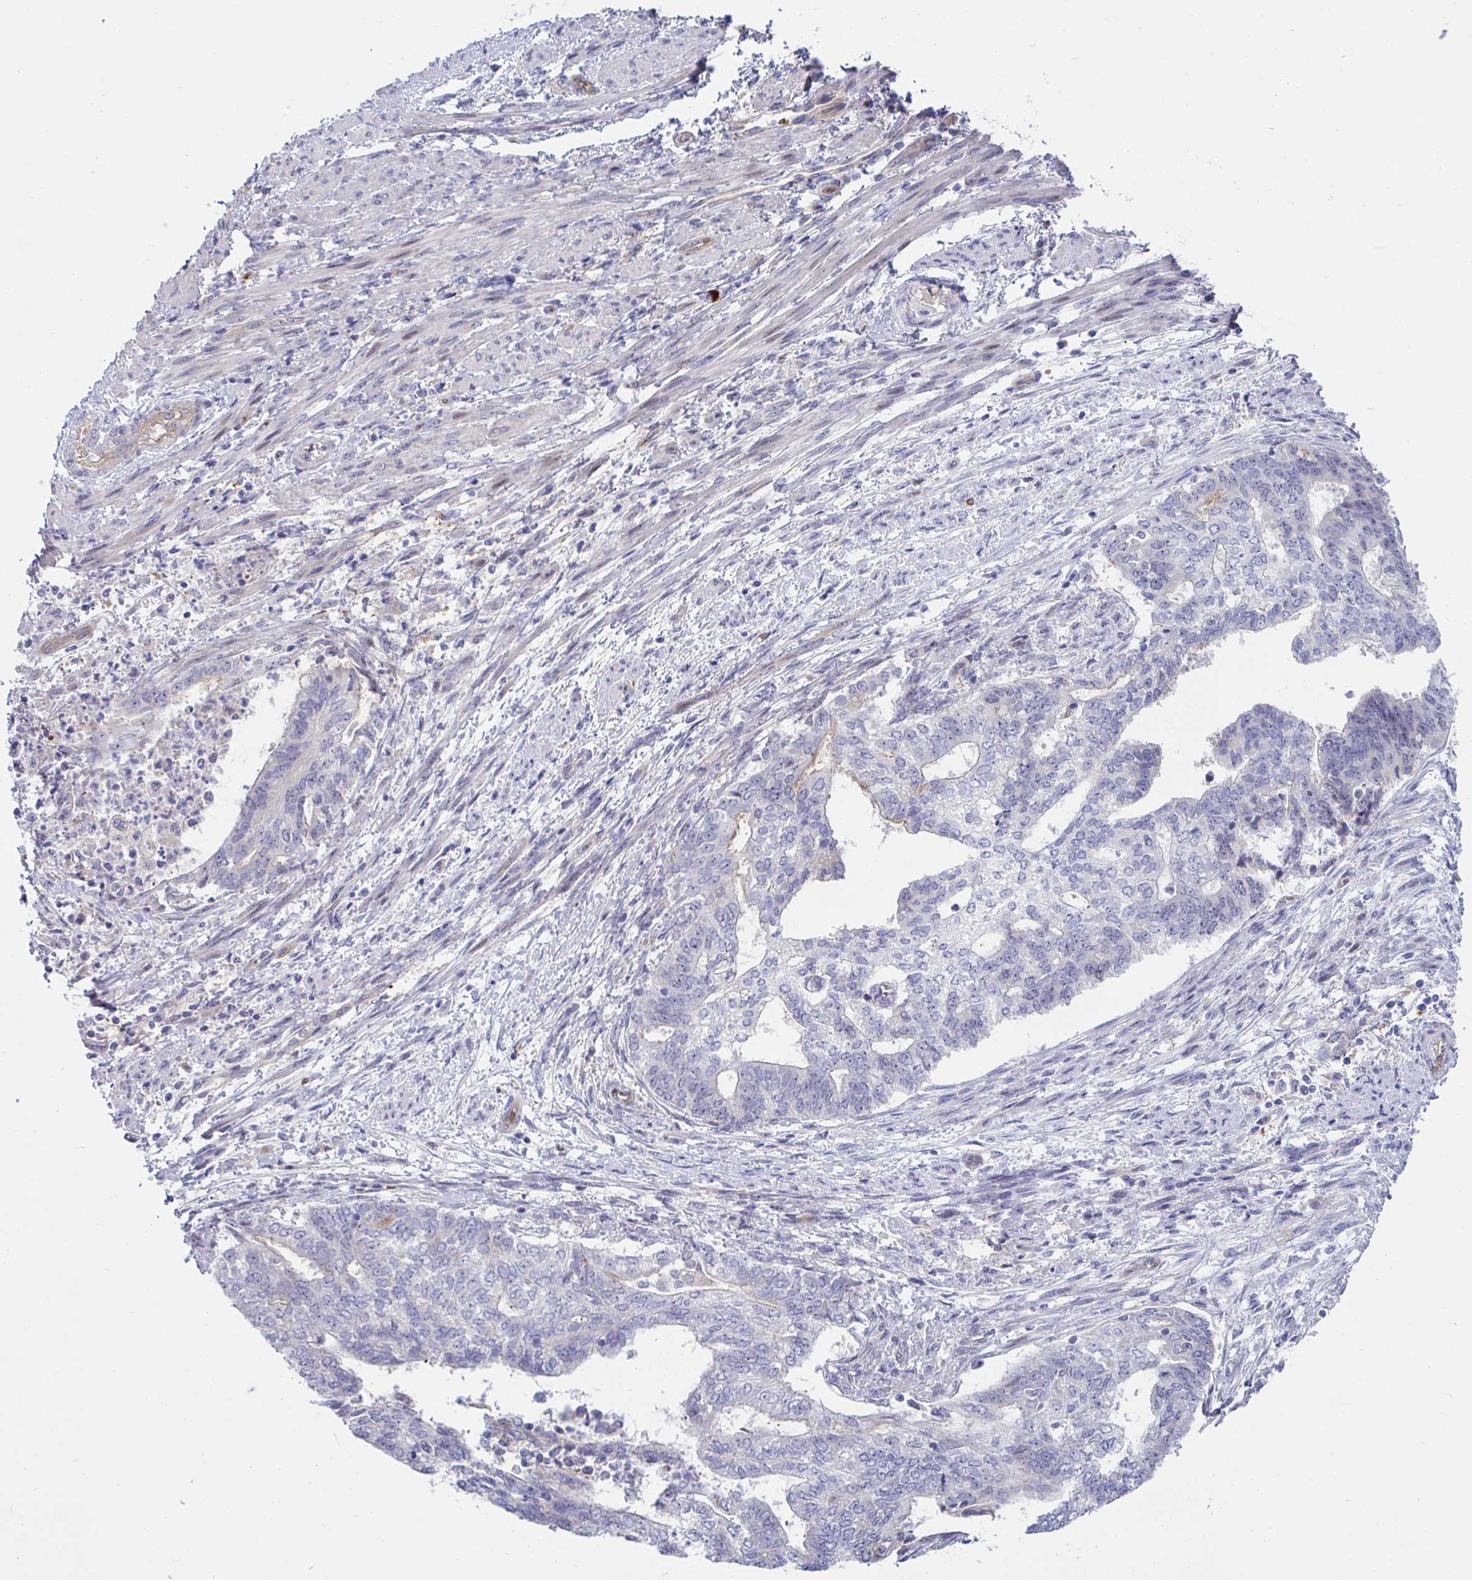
{"staining": {"intensity": "negative", "quantity": "none", "location": "none"}, "tissue": "endometrial cancer", "cell_type": "Tumor cells", "image_type": "cancer", "snomed": [{"axis": "morphology", "description": "Adenocarcinoma, NOS"}, {"axis": "topography", "description": "Endometrium"}], "caption": "High power microscopy micrograph of an immunohistochemistry photomicrograph of endometrial cancer, revealing no significant expression in tumor cells.", "gene": "CENPQ", "patient": {"sex": "female", "age": 65}}